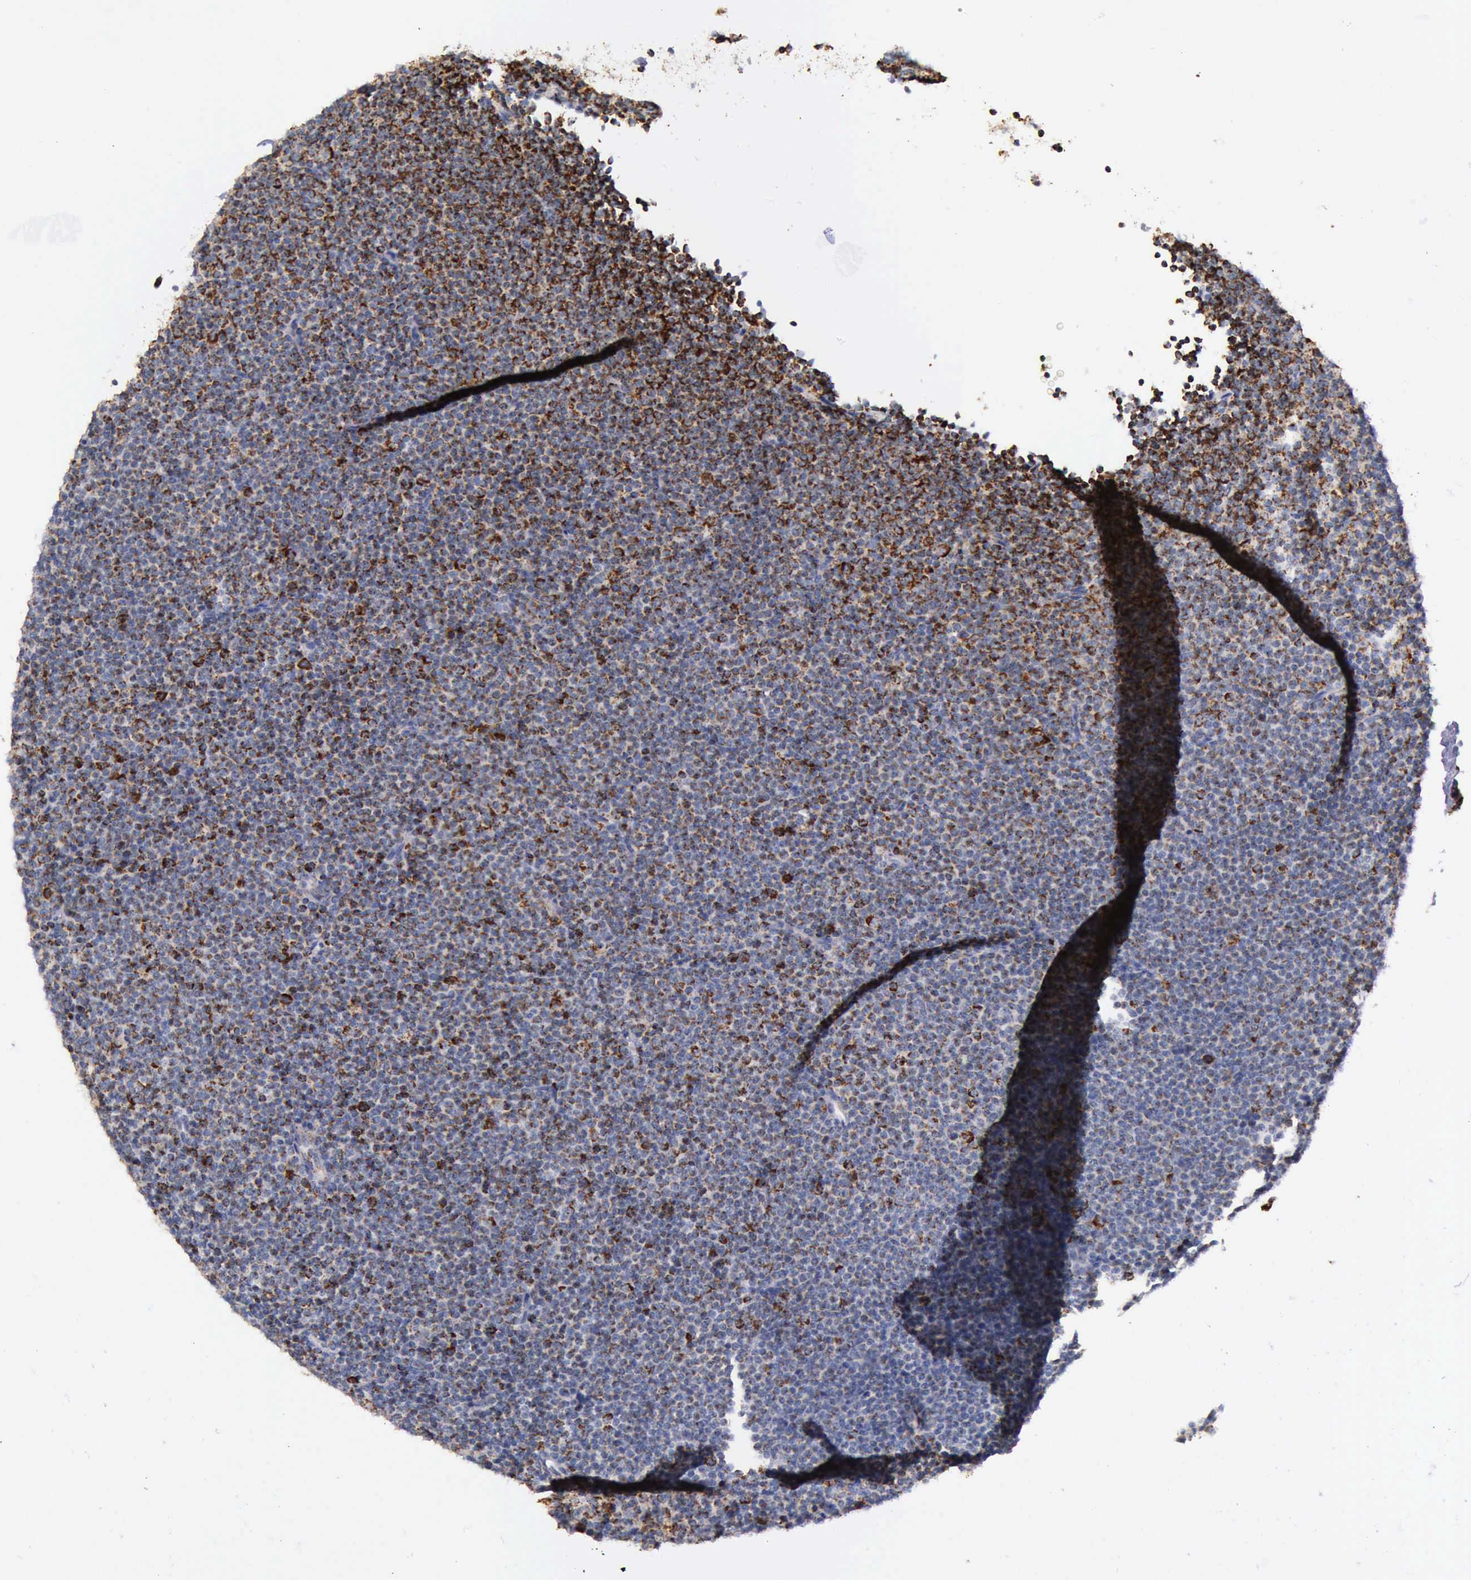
{"staining": {"intensity": "moderate", "quantity": ">75%", "location": "cytoplasmic/membranous"}, "tissue": "lymphoma", "cell_type": "Tumor cells", "image_type": "cancer", "snomed": [{"axis": "morphology", "description": "Malignant lymphoma, non-Hodgkin's type, Low grade"}, {"axis": "topography", "description": "Lymph node"}], "caption": "Lymphoma stained with a protein marker reveals moderate staining in tumor cells.", "gene": "TXN2", "patient": {"sex": "female", "age": 69}}